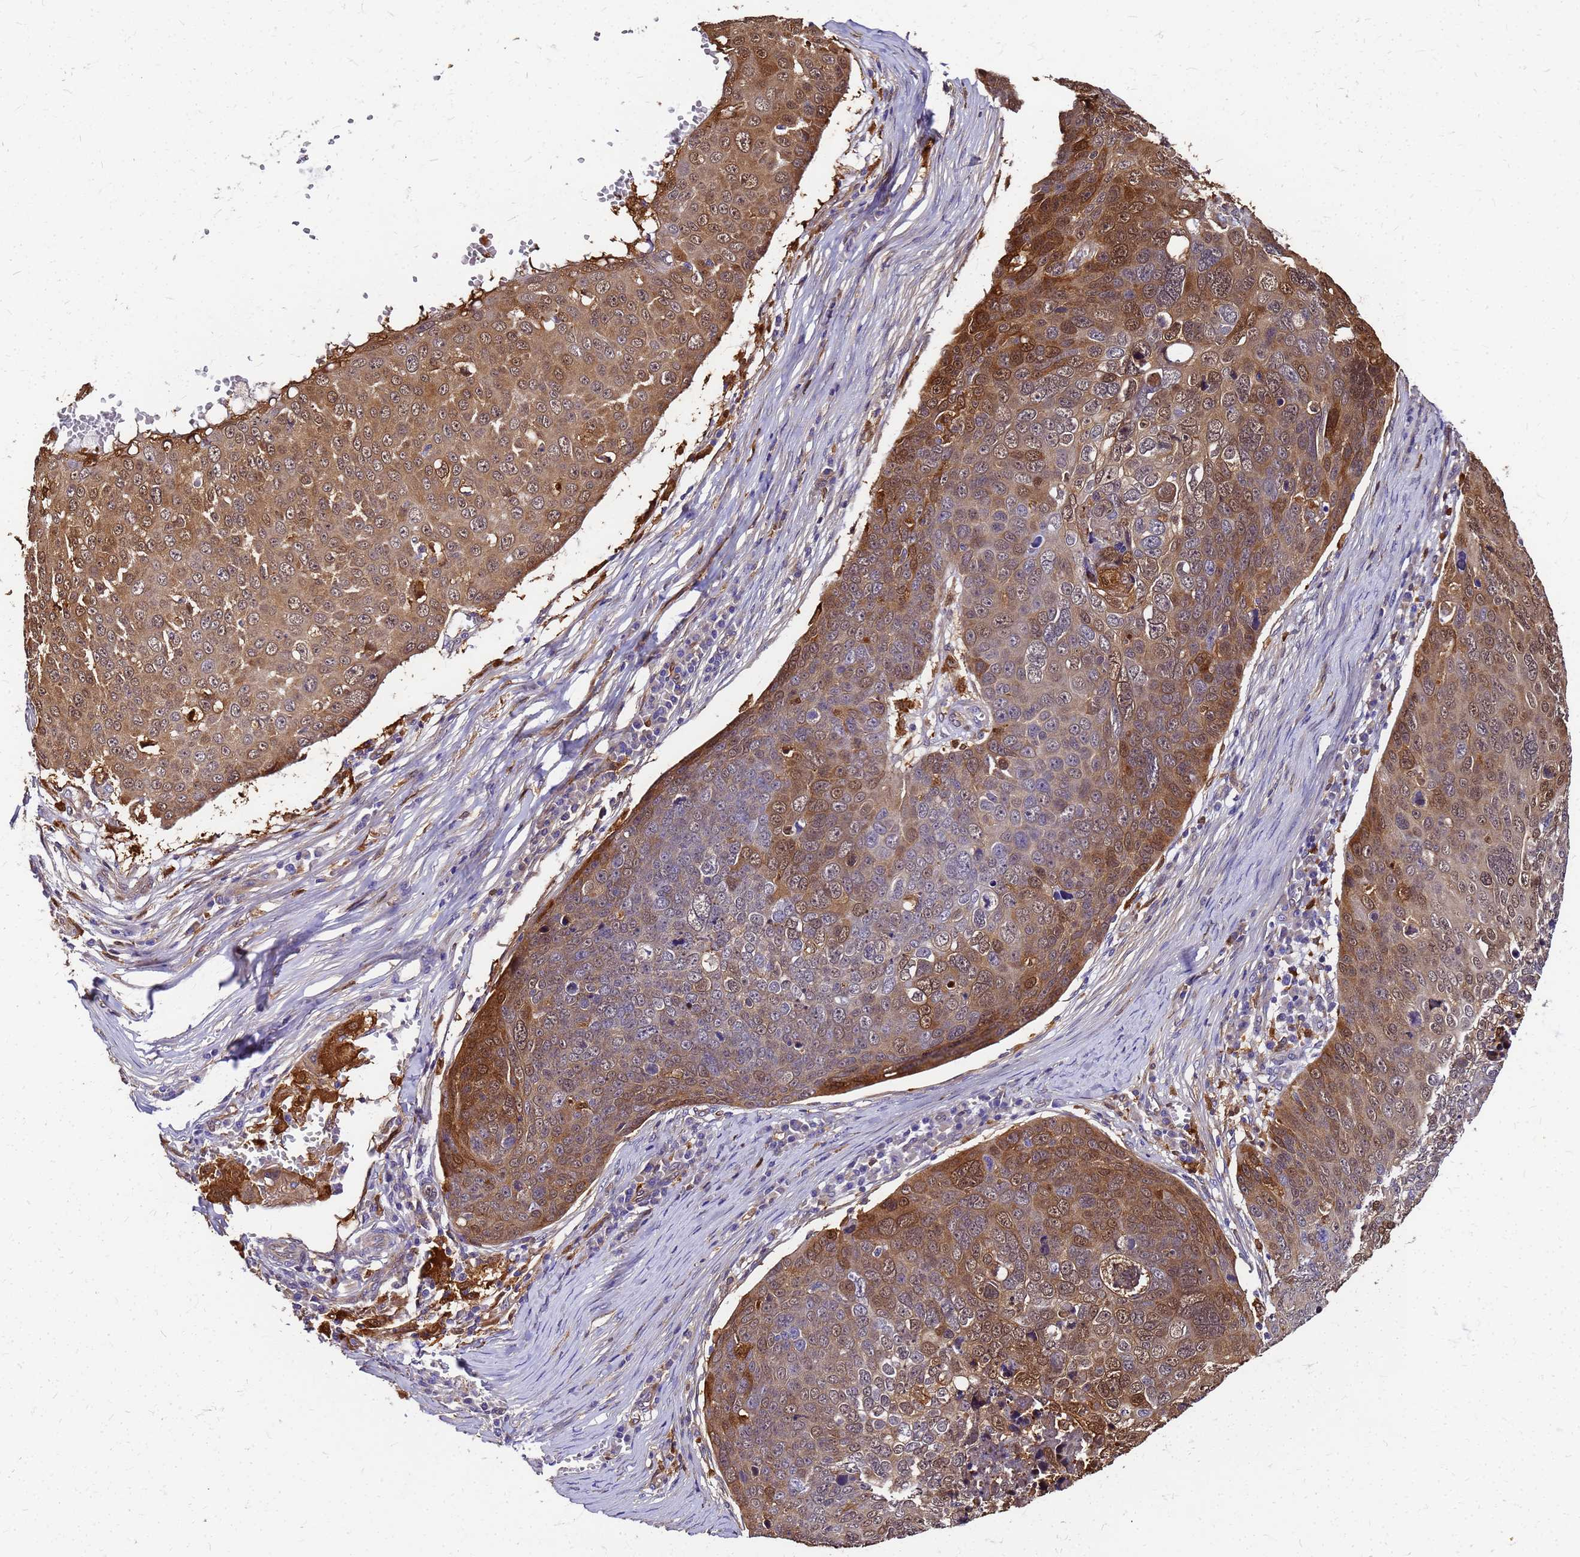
{"staining": {"intensity": "strong", "quantity": "25%-75%", "location": "cytoplasmic/membranous,nuclear"}, "tissue": "skin cancer", "cell_type": "Tumor cells", "image_type": "cancer", "snomed": [{"axis": "morphology", "description": "Squamous cell carcinoma, NOS"}, {"axis": "topography", "description": "Skin"}], "caption": "Skin squamous cell carcinoma tissue exhibits strong cytoplasmic/membranous and nuclear expression in about 25%-75% of tumor cells, visualized by immunohistochemistry.", "gene": "S100A11", "patient": {"sex": "male", "age": 71}}